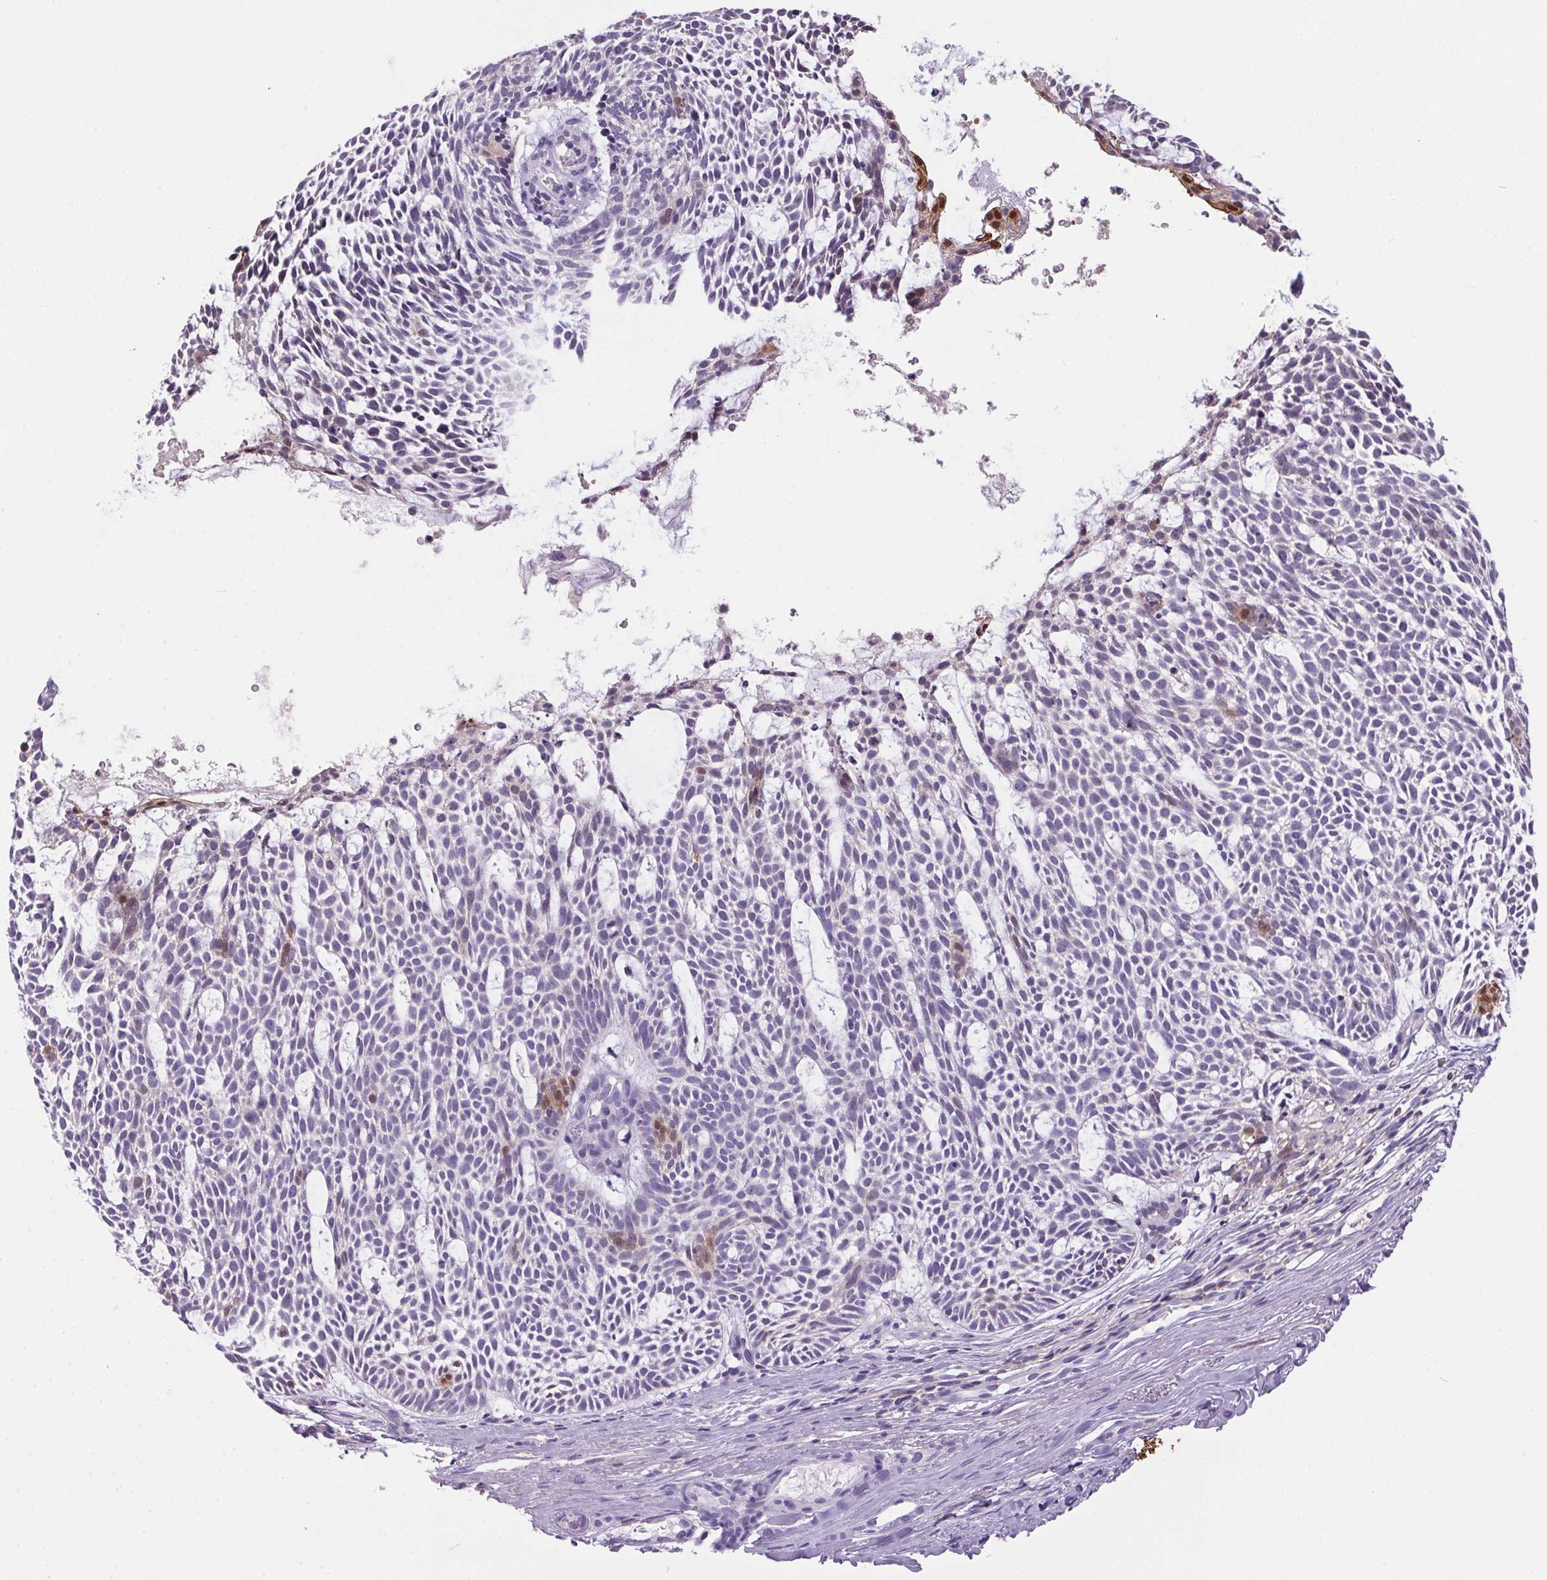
{"staining": {"intensity": "moderate", "quantity": "<25%", "location": "cytoplasmic/membranous"}, "tissue": "skin cancer", "cell_type": "Tumor cells", "image_type": "cancer", "snomed": [{"axis": "morphology", "description": "Basal cell carcinoma"}, {"axis": "topography", "description": "Skin"}], "caption": "This micrograph displays IHC staining of human basal cell carcinoma (skin), with low moderate cytoplasmic/membranous staining in about <25% of tumor cells.", "gene": "S100A2", "patient": {"sex": "male", "age": 83}}